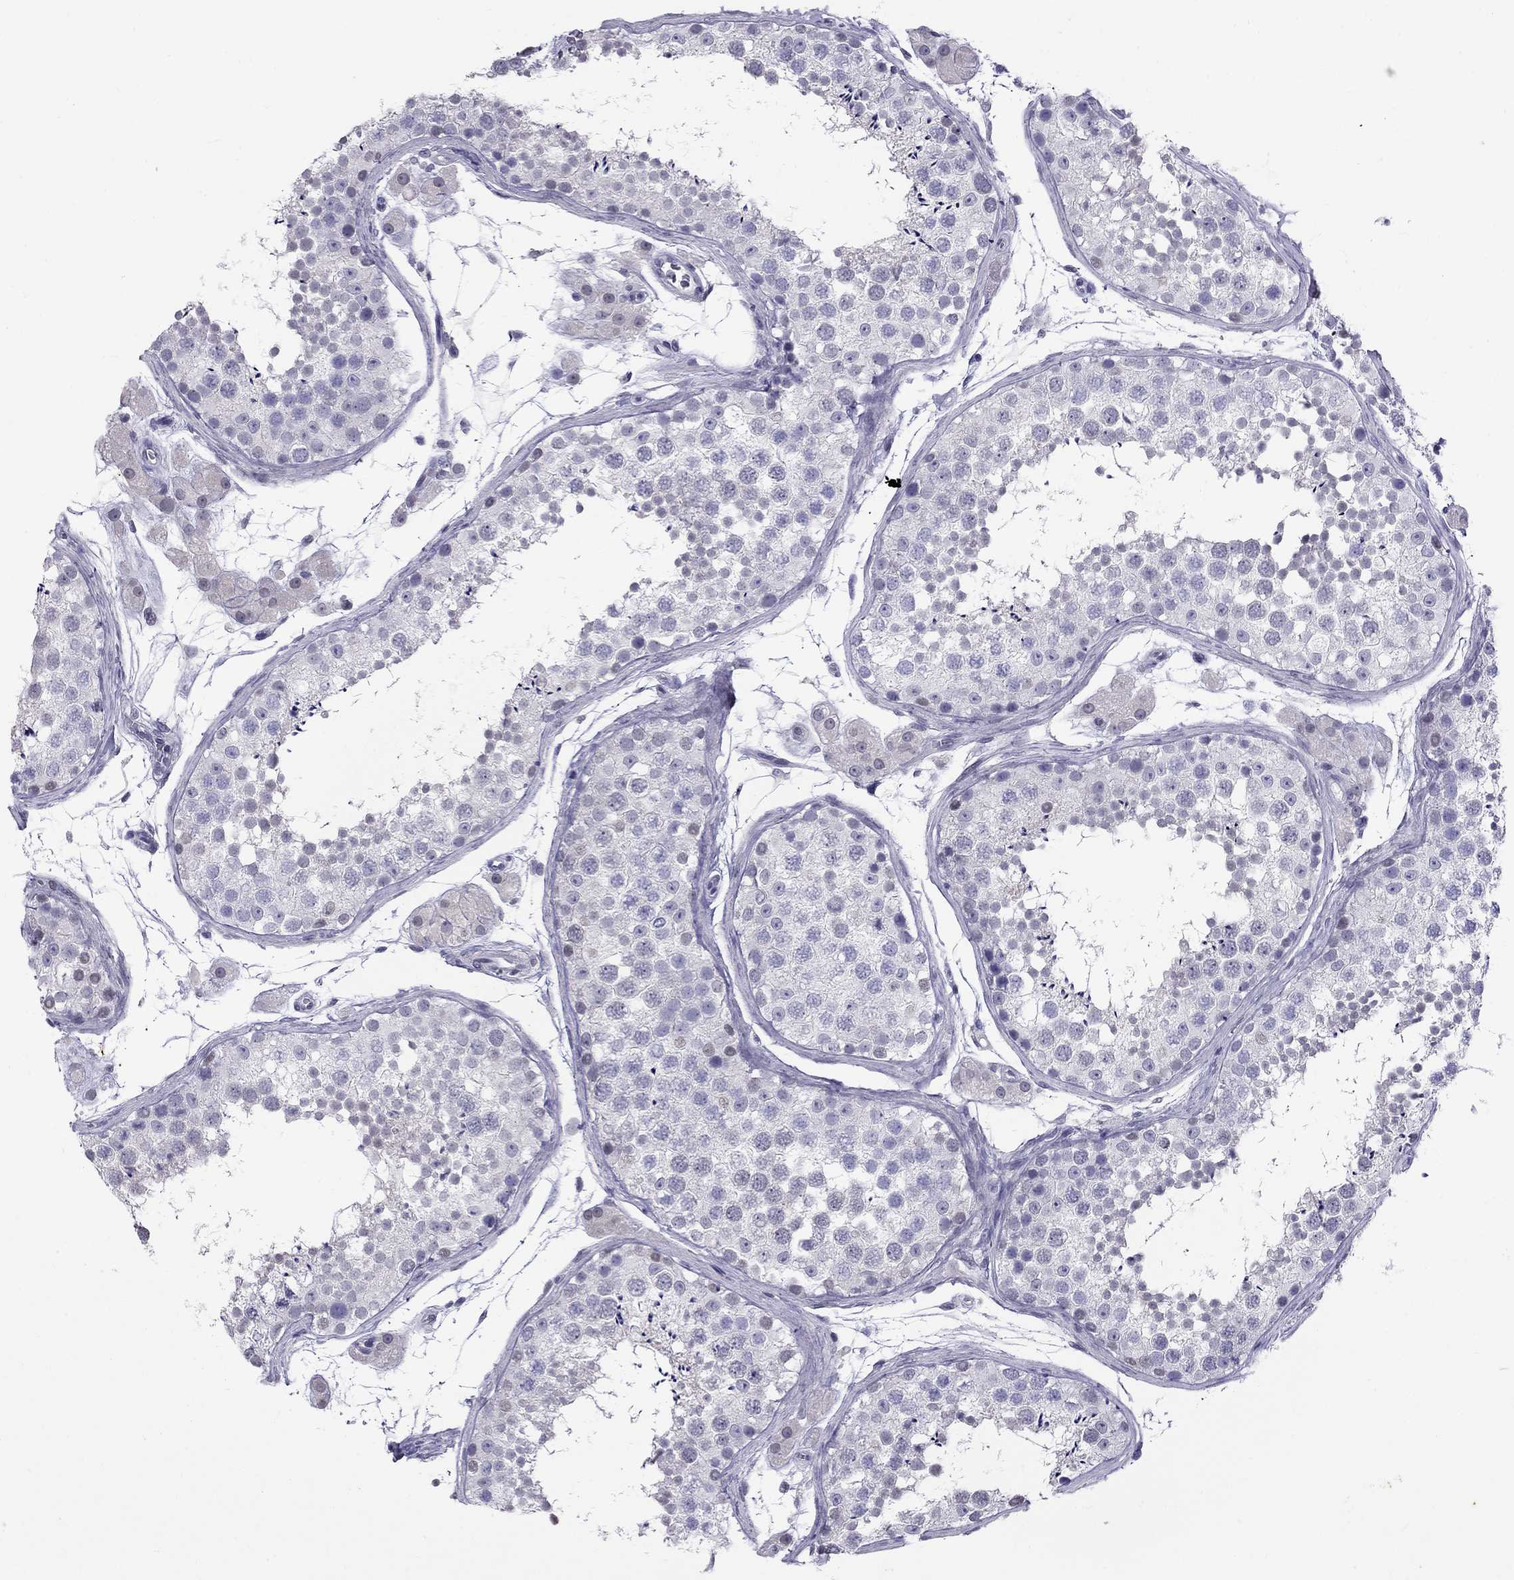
{"staining": {"intensity": "negative", "quantity": "none", "location": "none"}, "tissue": "testis", "cell_type": "Cells in seminiferous ducts", "image_type": "normal", "snomed": [{"axis": "morphology", "description": "Normal tissue, NOS"}, {"axis": "topography", "description": "Testis"}], "caption": "The IHC image has no significant expression in cells in seminiferous ducts of testis. (Brightfield microscopy of DAB IHC at high magnification).", "gene": "MUC15", "patient": {"sex": "male", "age": 41}}